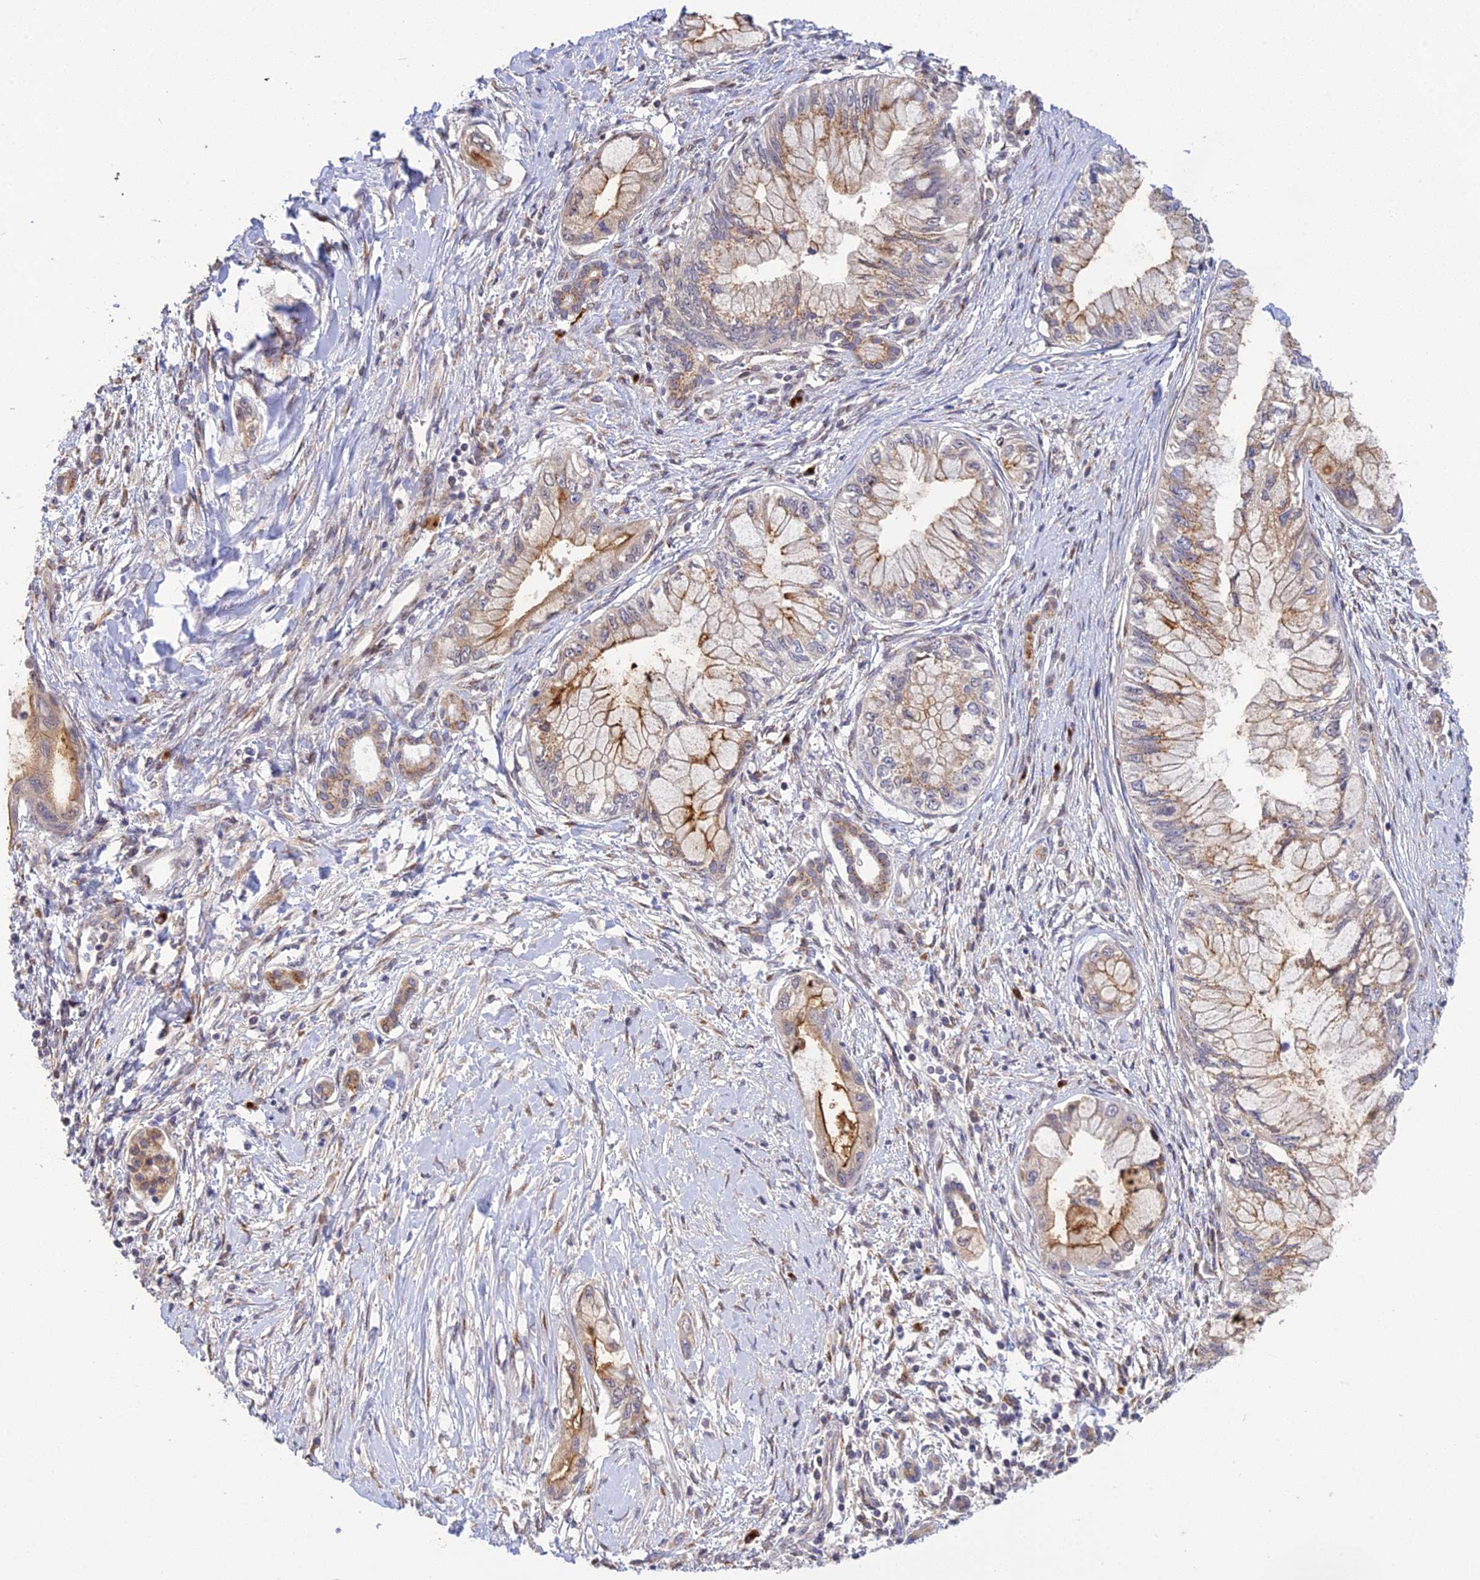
{"staining": {"intensity": "moderate", "quantity": "<25%", "location": "cytoplasmic/membranous"}, "tissue": "pancreatic cancer", "cell_type": "Tumor cells", "image_type": "cancer", "snomed": [{"axis": "morphology", "description": "Adenocarcinoma, NOS"}, {"axis": "topography", "description": "Pancreas"}], "caption": "Immunohistochemistry (IHC) staining of pancreatic adenocarcinoma, which exhibits low levels of moderate cytoplasmic/membranous expression in approximately <25% of tumor cells indicating moderate cytoplasmic/membranous protein expression. The staining was performed using DAB (3,3'-diaminobenzidine) (brown) for protein detection and nuclei were counterstained in hematoxylin (blue).", "gene": "SNX17", "patient": {"sex": "male", "age": 48}}